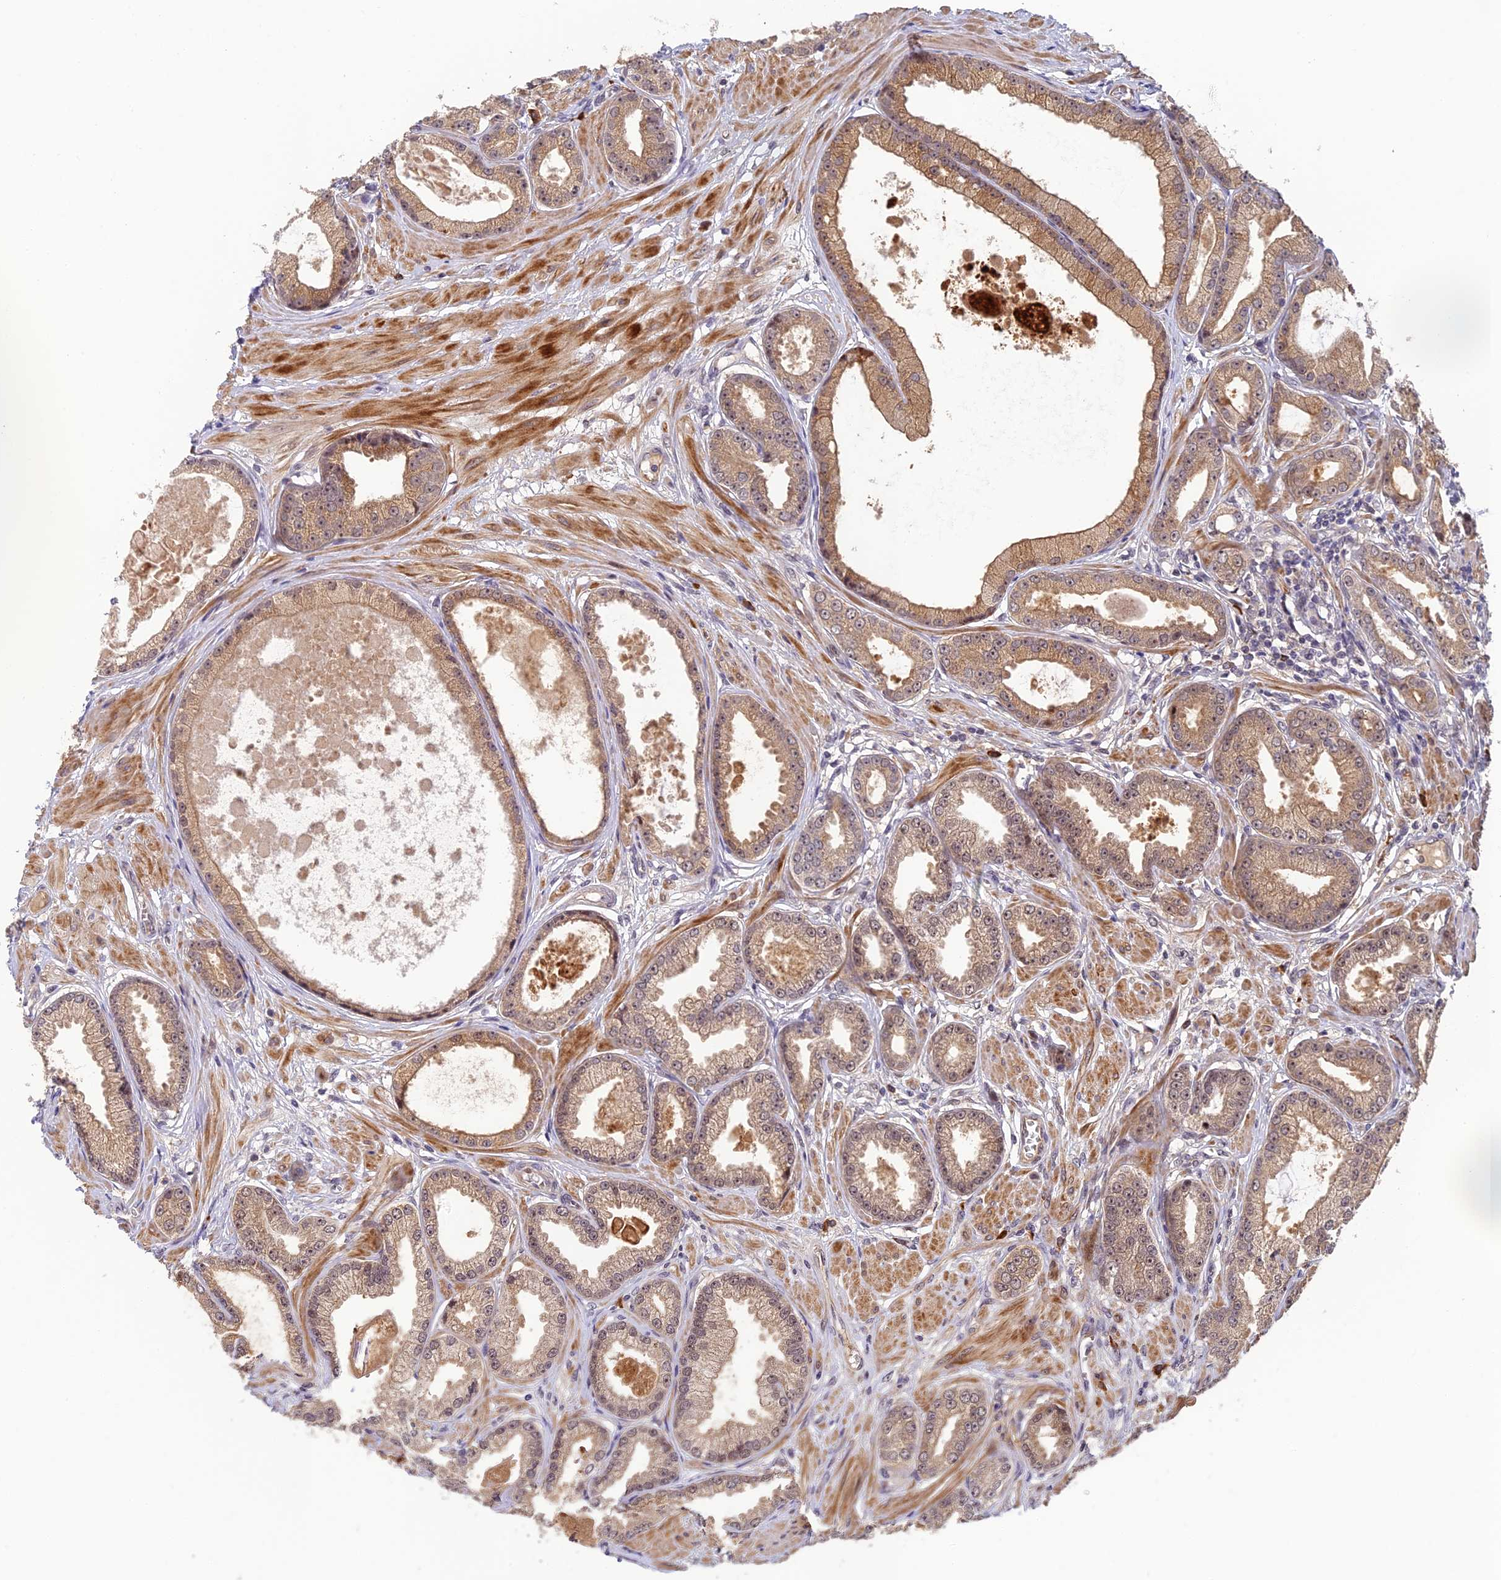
{"staining": {"intensity": "moderate", "quantity": "25%-75%", "location": "cytoplasmic/membranous,nuclear"}, "tissue": "prostate cancer", "cell_type": "Tumor cells", "image_type": "cancer", "snomed": [{"axis": "morphology", "description": "Adenocarcinoma, Low grade"}, {"axis": "topography", "description": "Prostate"}], "caption": "Immunohistochemistry micrograph of neoplastic tissue: adenocarcinoma (low-grade) (prostate) stained using IHC shows medium levels of moderate protein expression localized specifically in the cytoplasmic/membranous and nuclear of tumor cells, appearing as a cytoplasmic/membranous and nuclear brown color.", "gene": "OSBPL1A", "patient": {"sex": "male", "age": 64}}